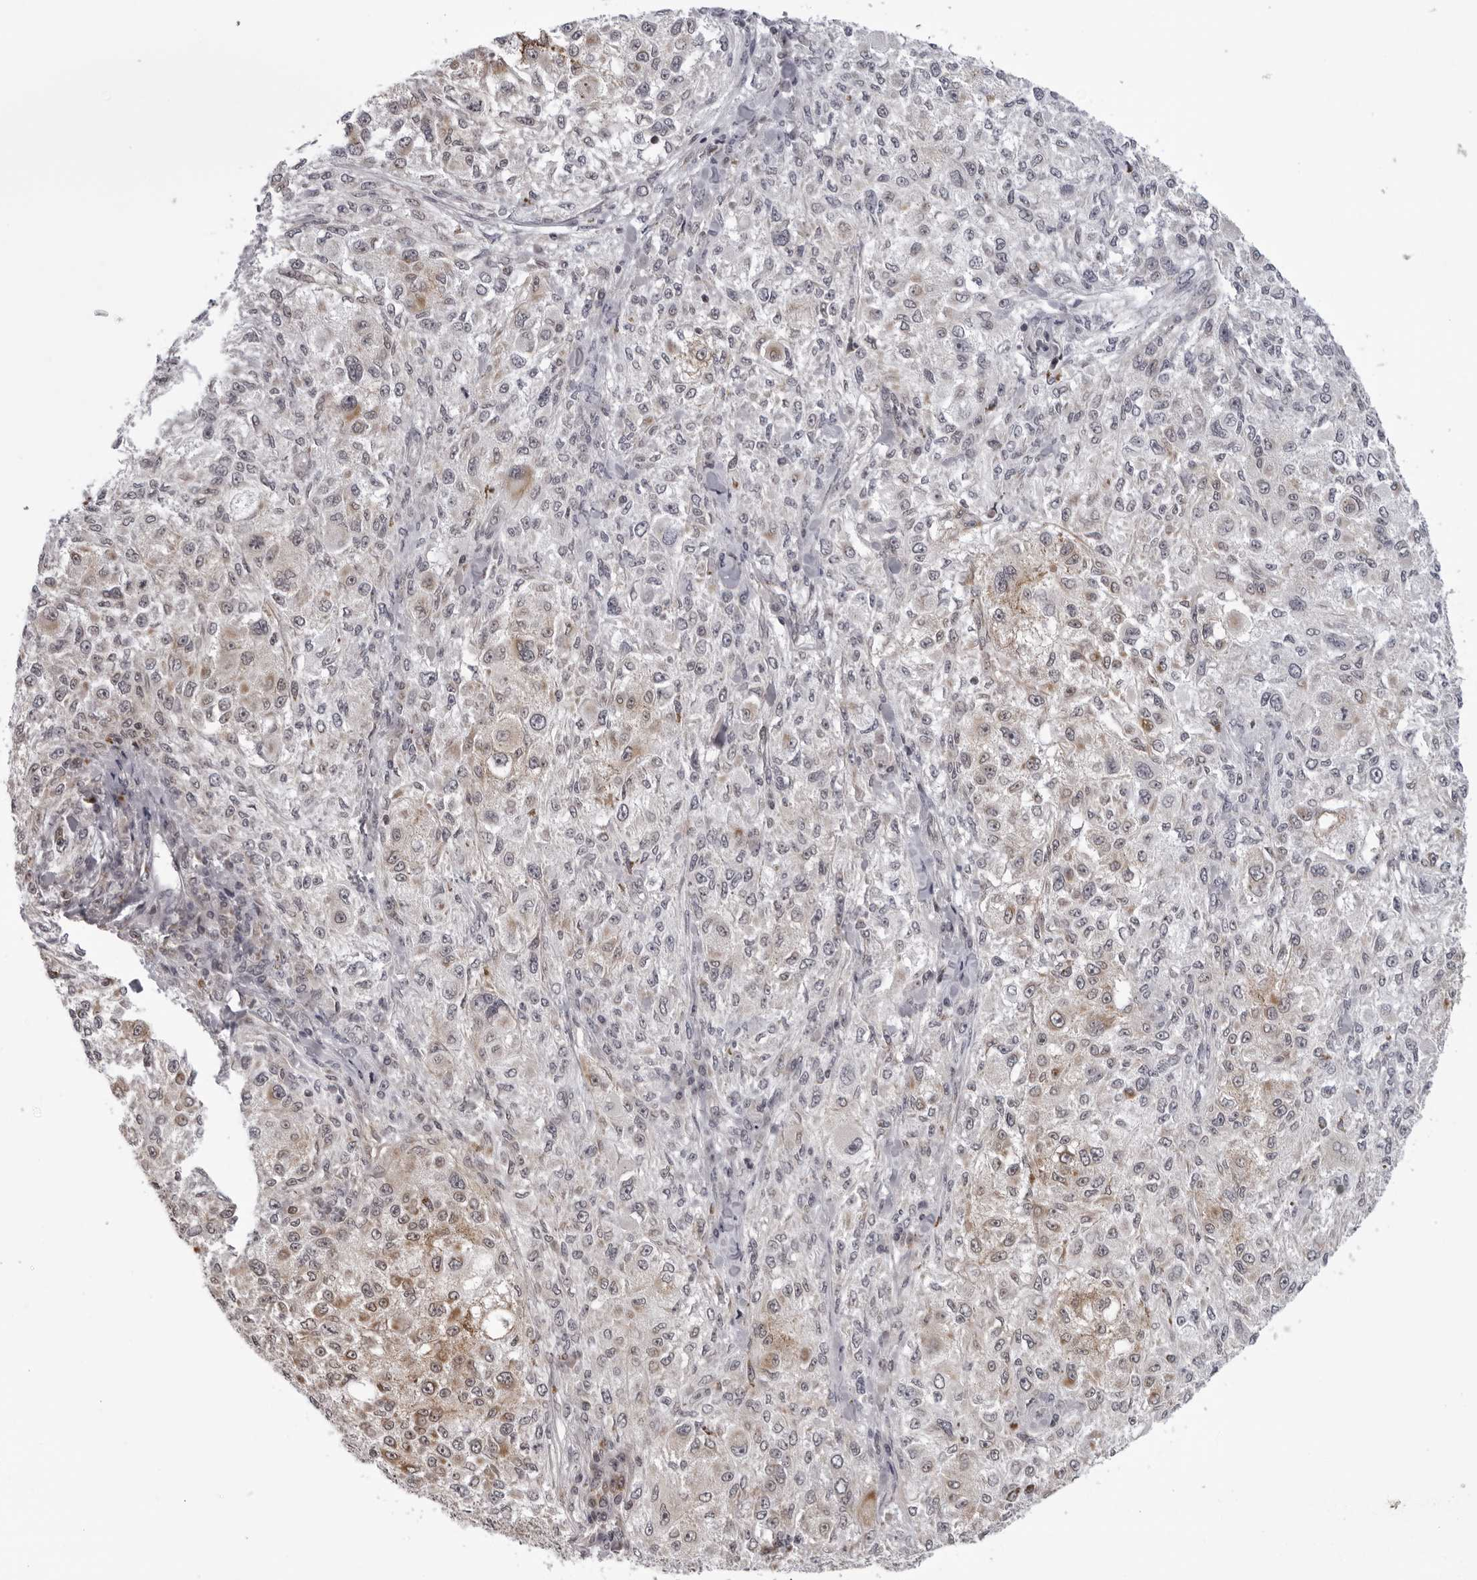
{"staining": {"intensity": "negative", "quantity": "none", "location": "none"}, "tissue": "melanoma", "cell_type": "Tumor cells", "image_type": "cancer", "snomed": [{"axis": "morphology", "description": "Necrosis, NOS"}, {"axis": "morphology", "description": "Malignant melanoma, NOS"}, {"axis": "topography", "description": "Skin"}], "caption": "The image displays no staining of tumor cells in malignant melanoma.", "gene": "MRPS15", "patient": {"sex": "female", "age": 87}}